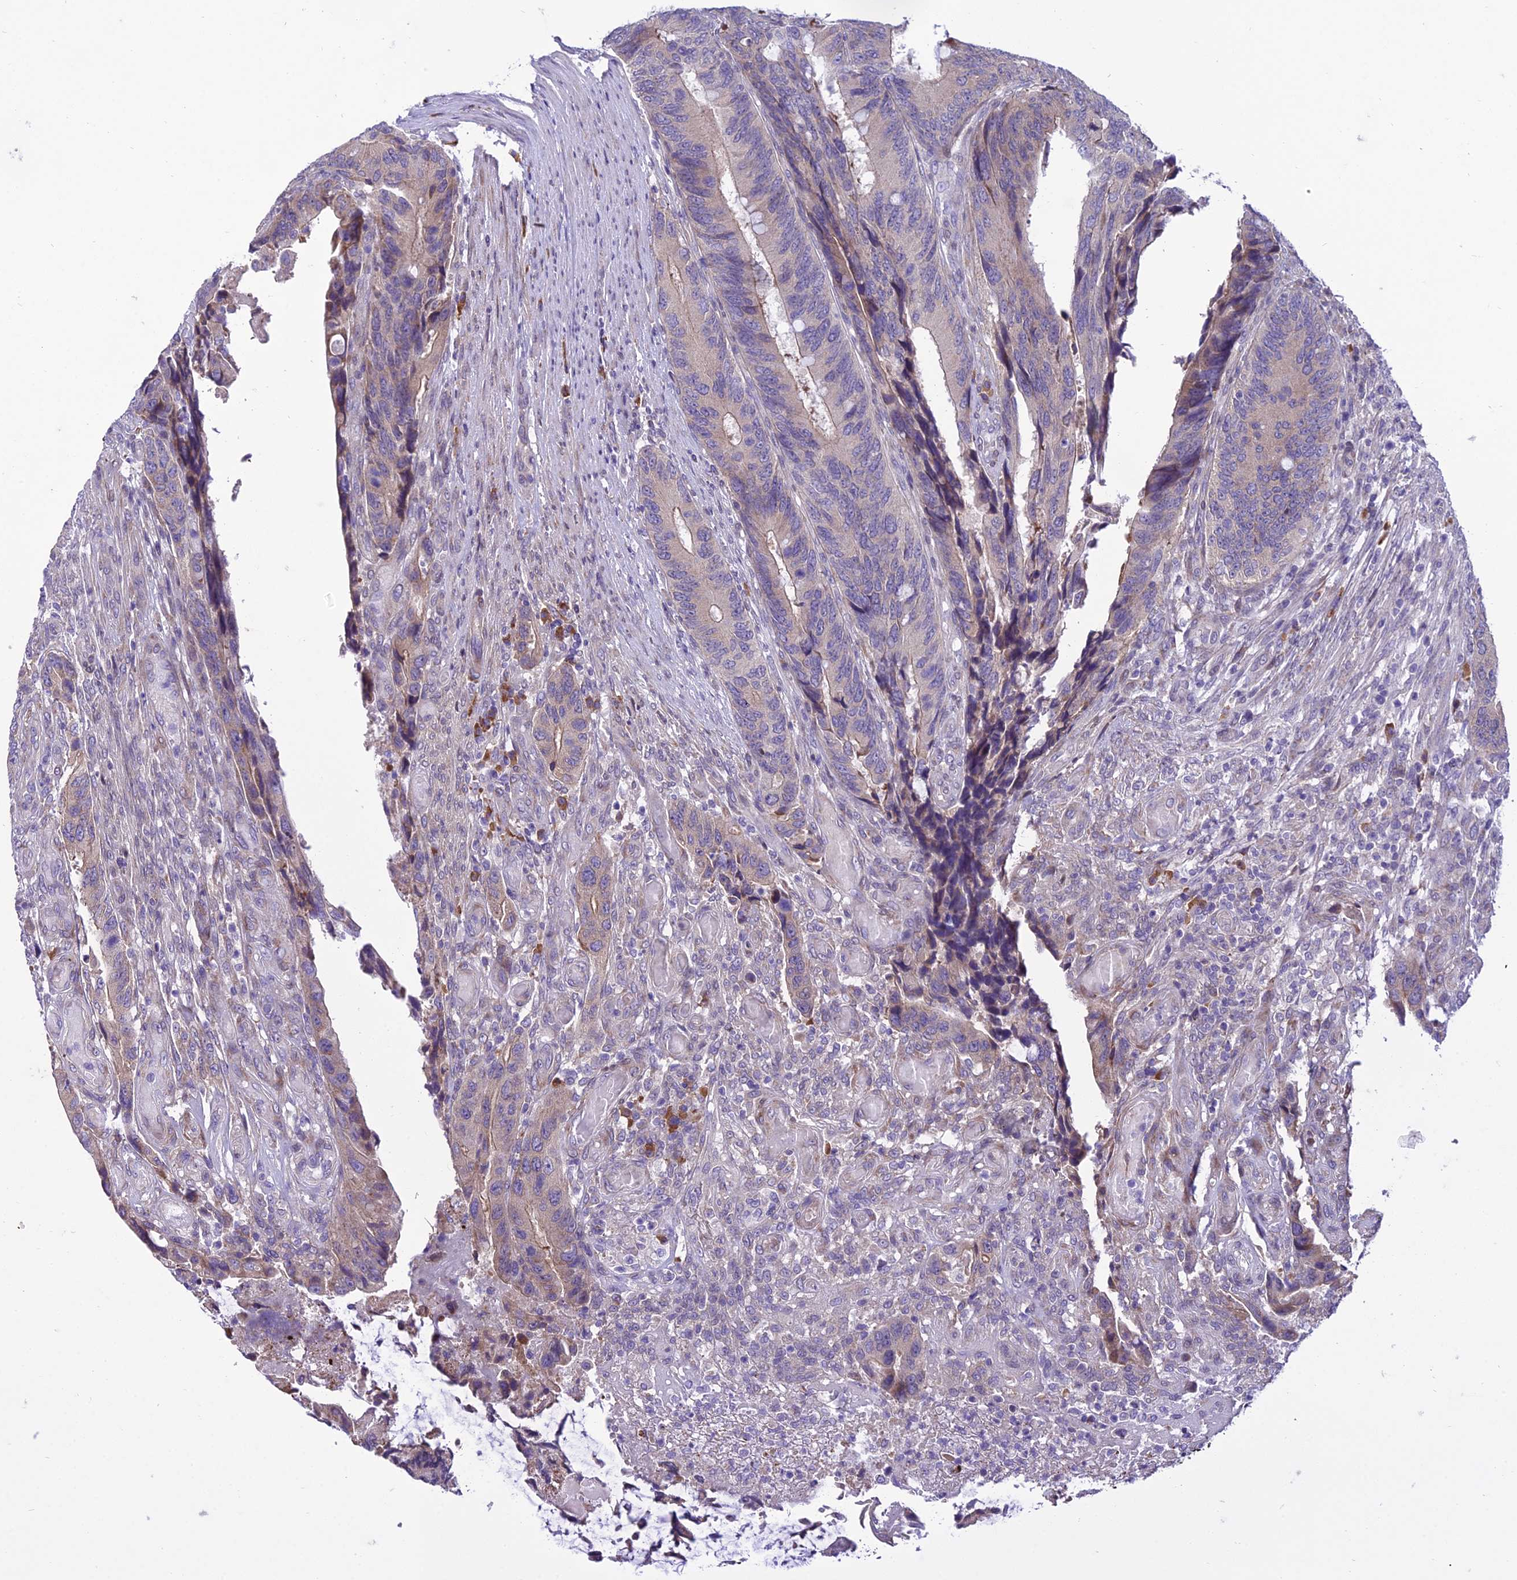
{"staining": {"intensity": "weak", "quantity": "25%-75%", "location": "cytoplasmic/membranous"}, "tissue": "colorectal cancer", "cell_type": "Tumor cells", "image_type": "cancer", "snomed": [{"axis": "morphology", "description": "Adenocarcinoma, NOS"}, {"axis": "topography", "description": "Colon"}], "caption": "About 25%-75% of tumor cells in colorectal cancer show weak cytoplasmic/membranous protein positivity as visualized by brown immunohistochemical staining.", "gene": "NEURL2", "patient": {"sex": "male", "age": 87}}